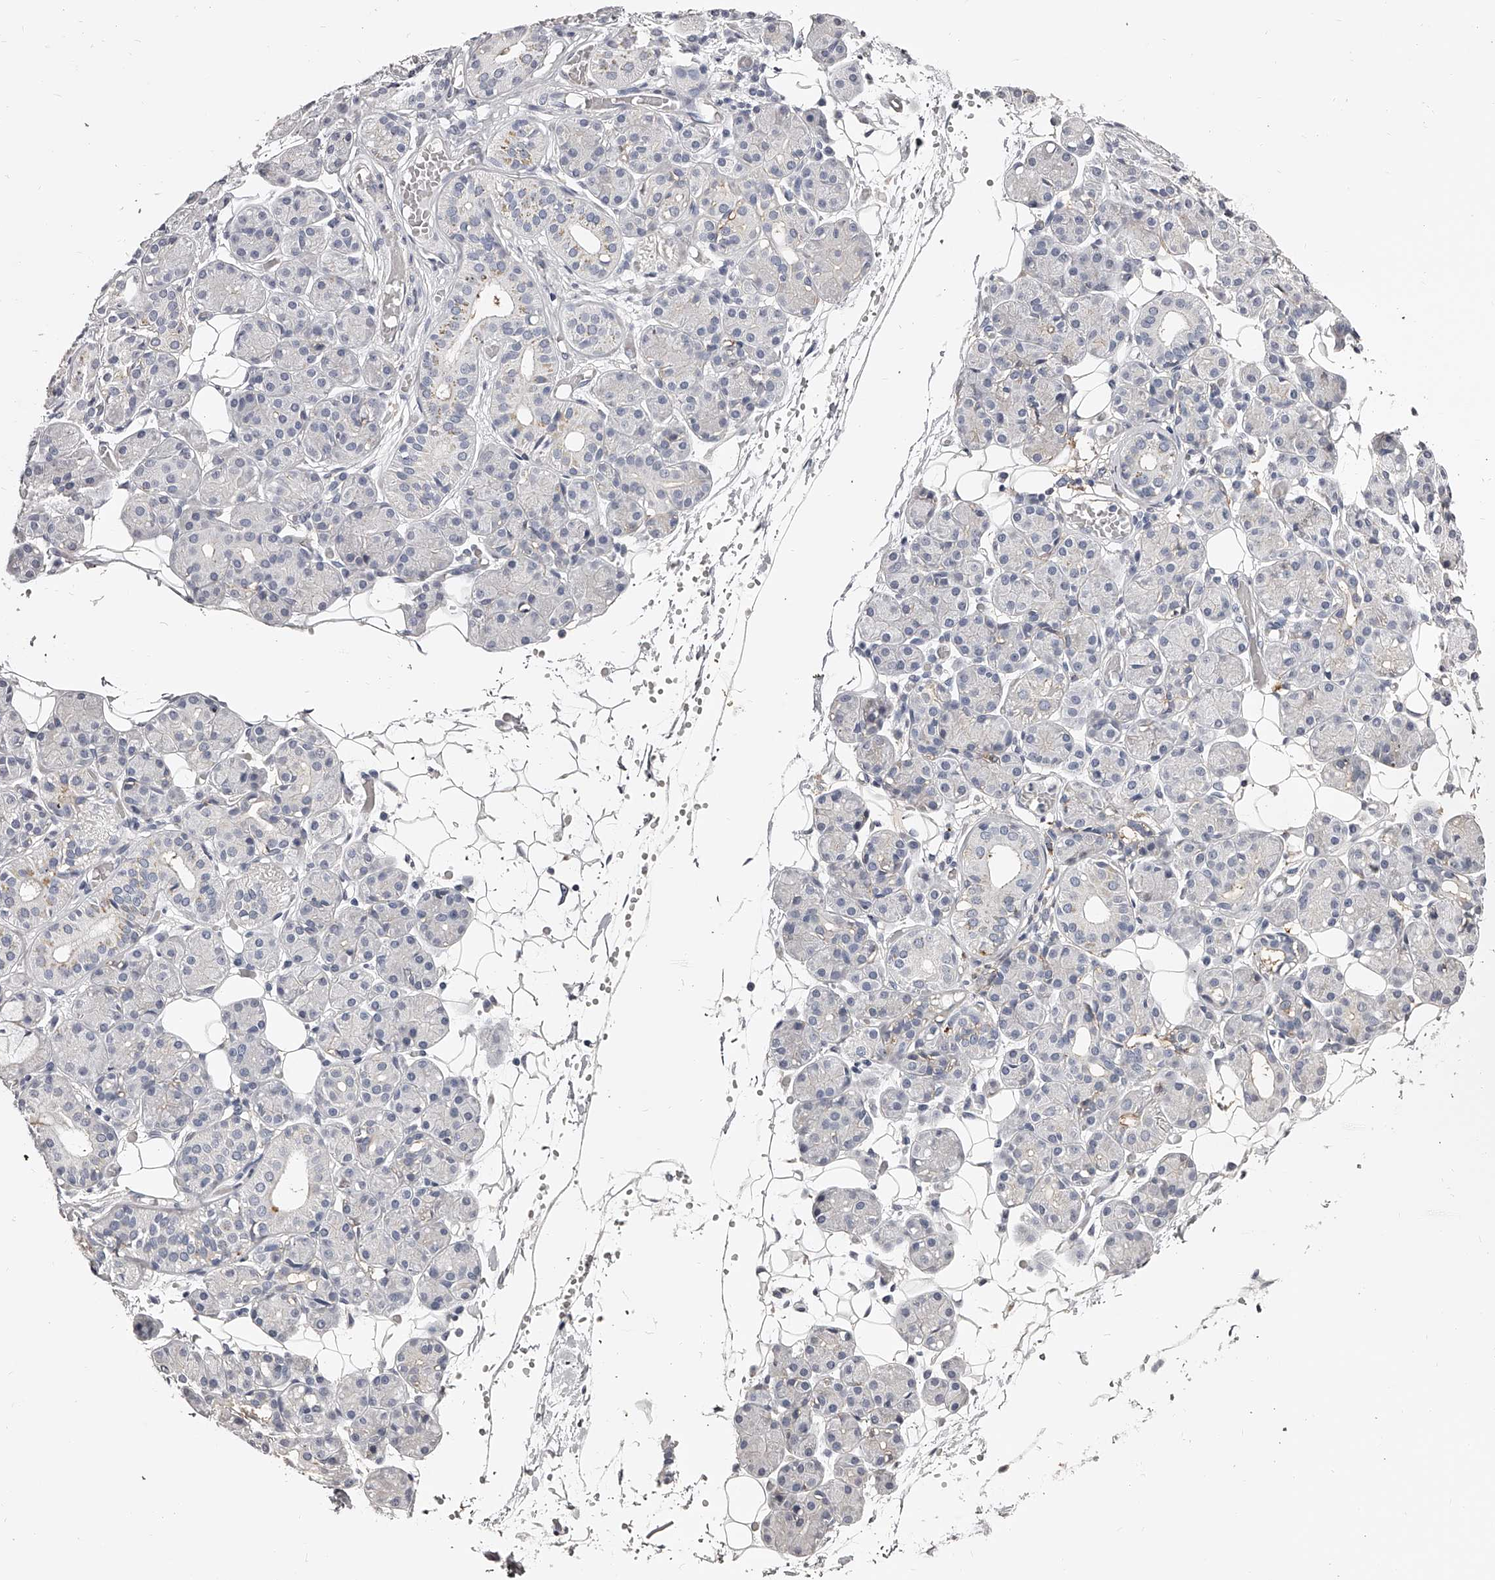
{"staining": {"intensity": "negative", "quantity": "none", "location": "none"}, "tissue": "salivary gland", "cell_type": "Glandular cells", "image_type": "normal", "snomed": [{"axis": "morphology", "description": "Normal tissue, NOS"}, {"axis": "topography", "description": "Salivary gland"}], "caption": "Histopathology image shows no significant protein positivity in glandular cells of normal salivary gland. (Brightfield microscopy of DAB immunohistochemistry at high magnification).", "gene": "PACSIN1", "patient": {"sex": "male", "age": 63}}